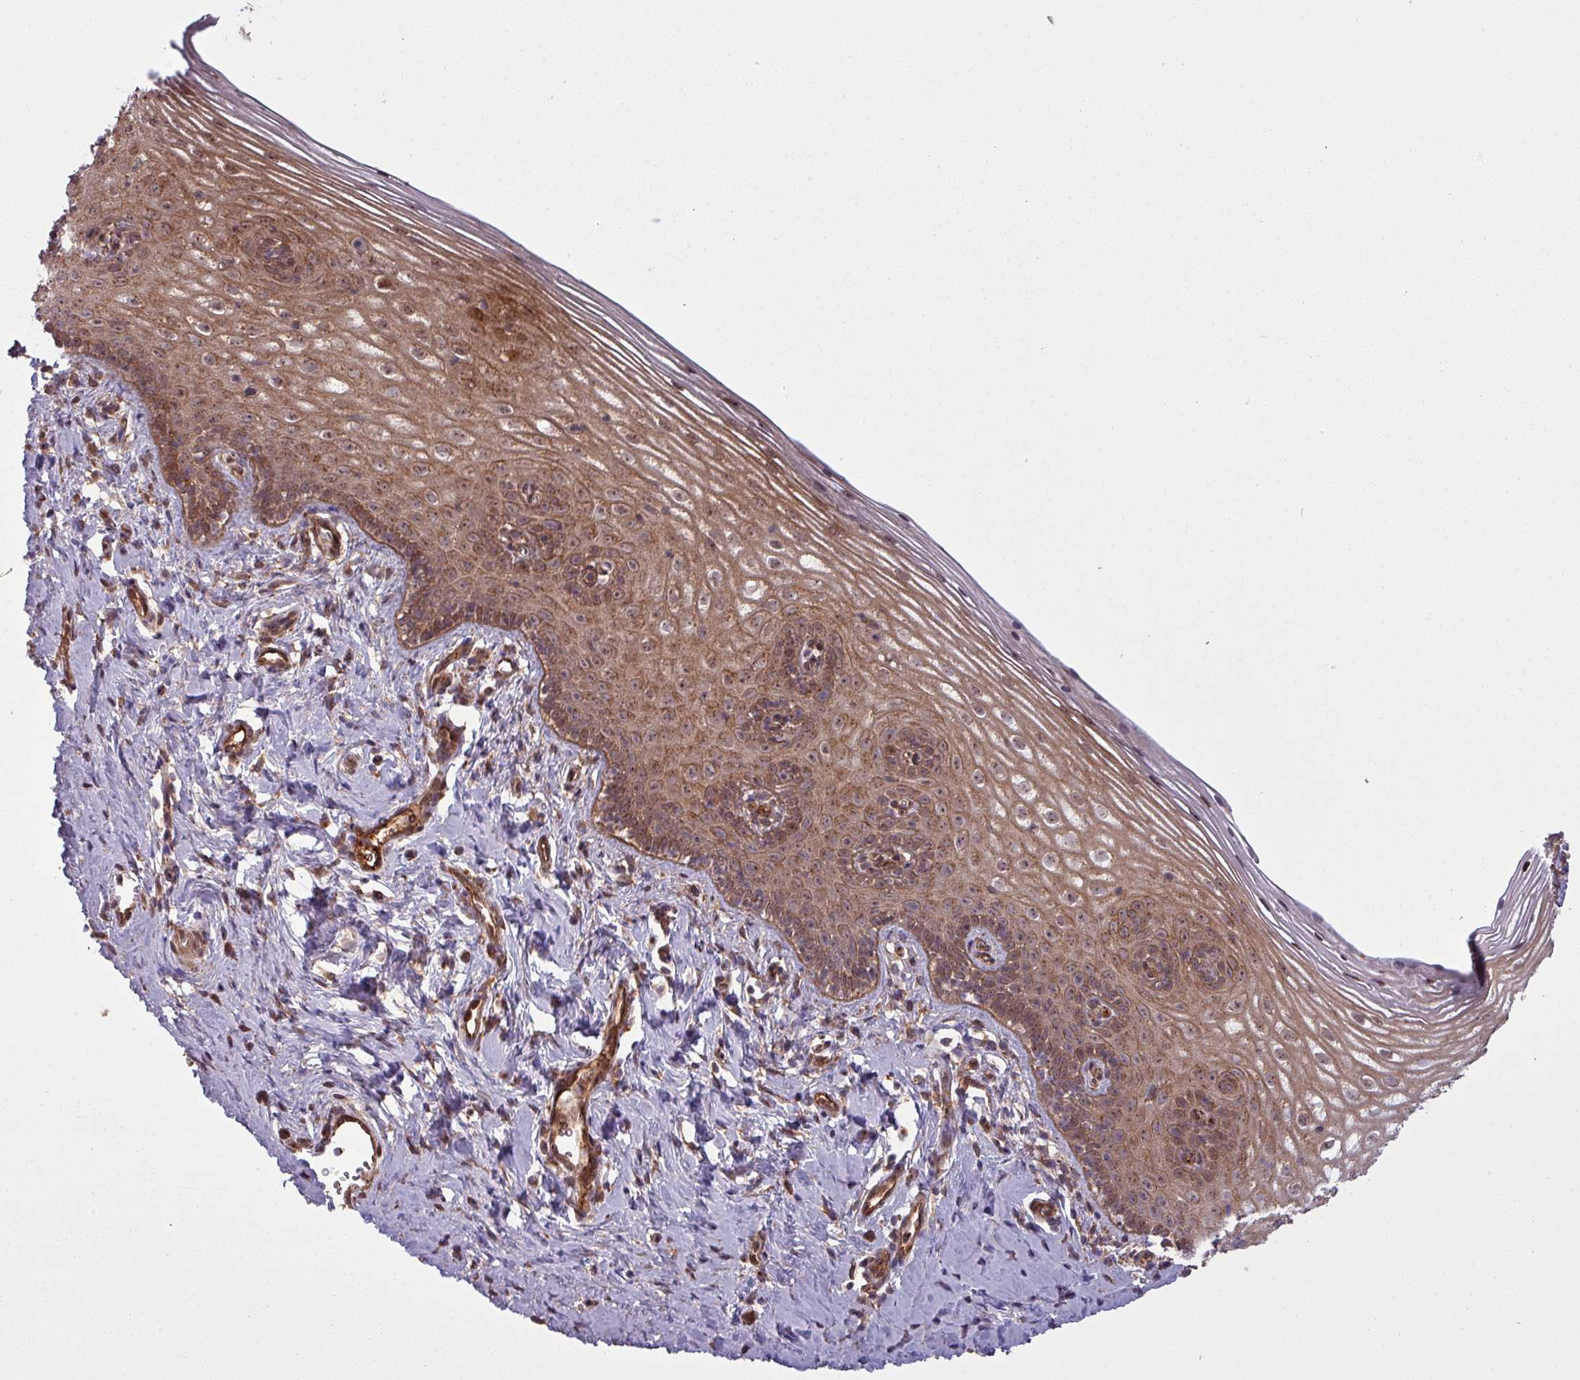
{"staining": {"intensity": "strong", "quantity": "25%-75%", "location": "cytoplasmic/membranous,nuclear"}, "tissue": "cervix", "cell_type": "Glandular cells", "image_type": "normal", "snomed": [{"axis": "morphology", "description": "Normal tissue, NOS"}, {"axis": "topography", "description": "Cervix"}], "caption": "IHC (DAB) staining of benign human cervix shows strong cytoplasmic/membranous,nuclear protein expression in about 25%-75% of glandular cells.", "gene": "SNRNP25", "patient": {"sex": "female", "age": 44}}